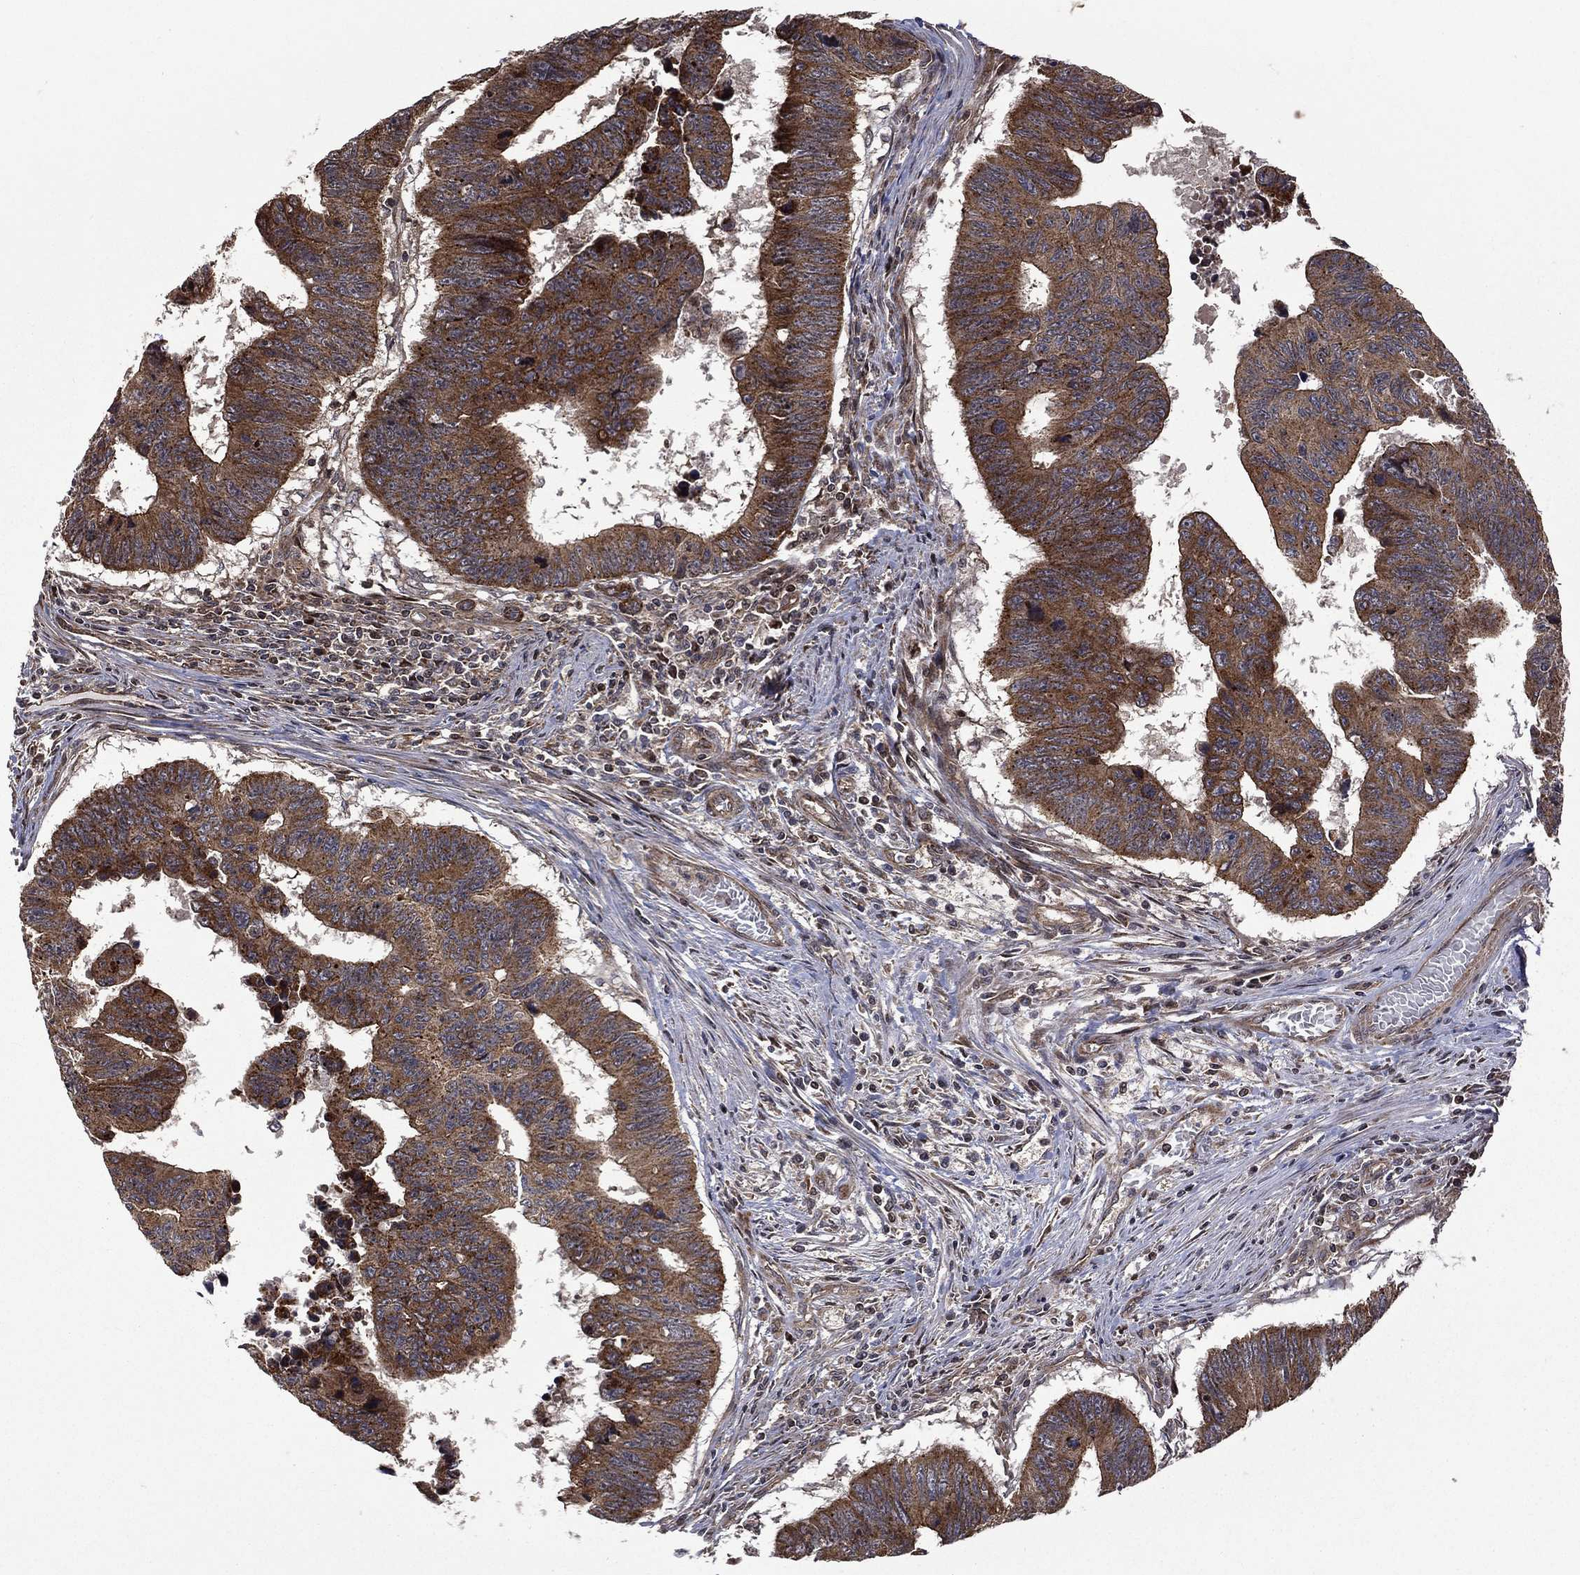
{"staining": {"intensity": "strong", "quantity": "25%-75%", "location": "cytoplasmic/membranous"}, "tissue": "colorectal cancer", "cell_type": "Tumor cells", "image_type": "cancer", "snomed": [{"axis": "morphology", "description": "Adenocarcinoma, NOS"}, {"axis": "topography", "description": "Rectum"}], "caption": "Adenocarcinoma (colorectal) stained with immunohistochemistry (IHC) displays strong cytoplasmic/membranous expression in approximately 25%-75% of tumor cells.", "gene": "GIMAP6", "patient": {"sex": "female", "age": 85}}